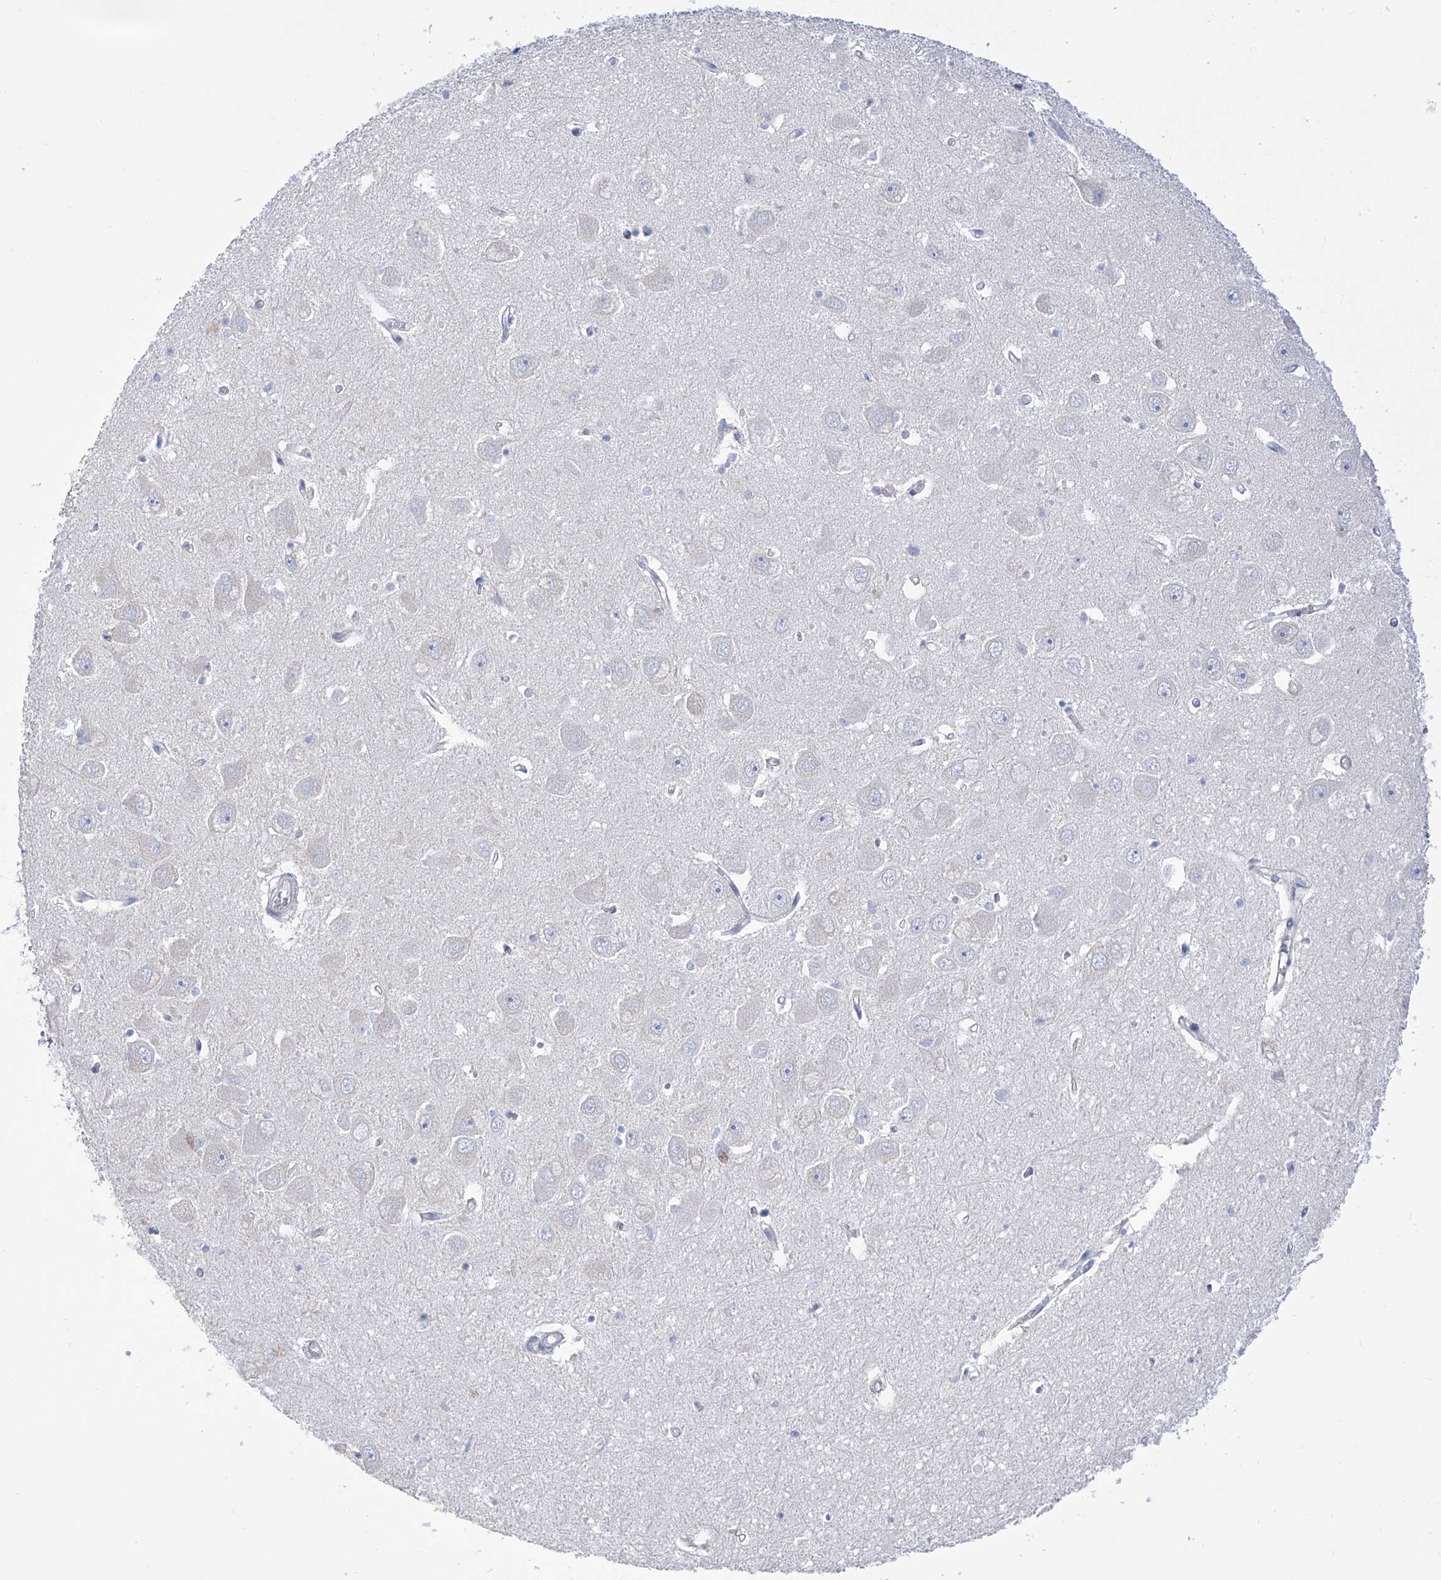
{"staining": {"intensity": "negative", "quantity": "none", "location": "none"}, "tissue": "hippocampus", "cell_type": "Glial cells", "image_type": "normal", "snomed": [{"axis": "morphology", "description": "Normal tissue, NOS"}, {"axis": "topography", "description": "Hippocampus"}], "caption": "Immunohistochemistry micrograph of unremarkable hippocampus stained for a protein (brown), which demonstrates no positivity in glial cells. Nuclei are stained in blue.", "gene": "FLG", "patient": {"sex": "female", "age": 64}}